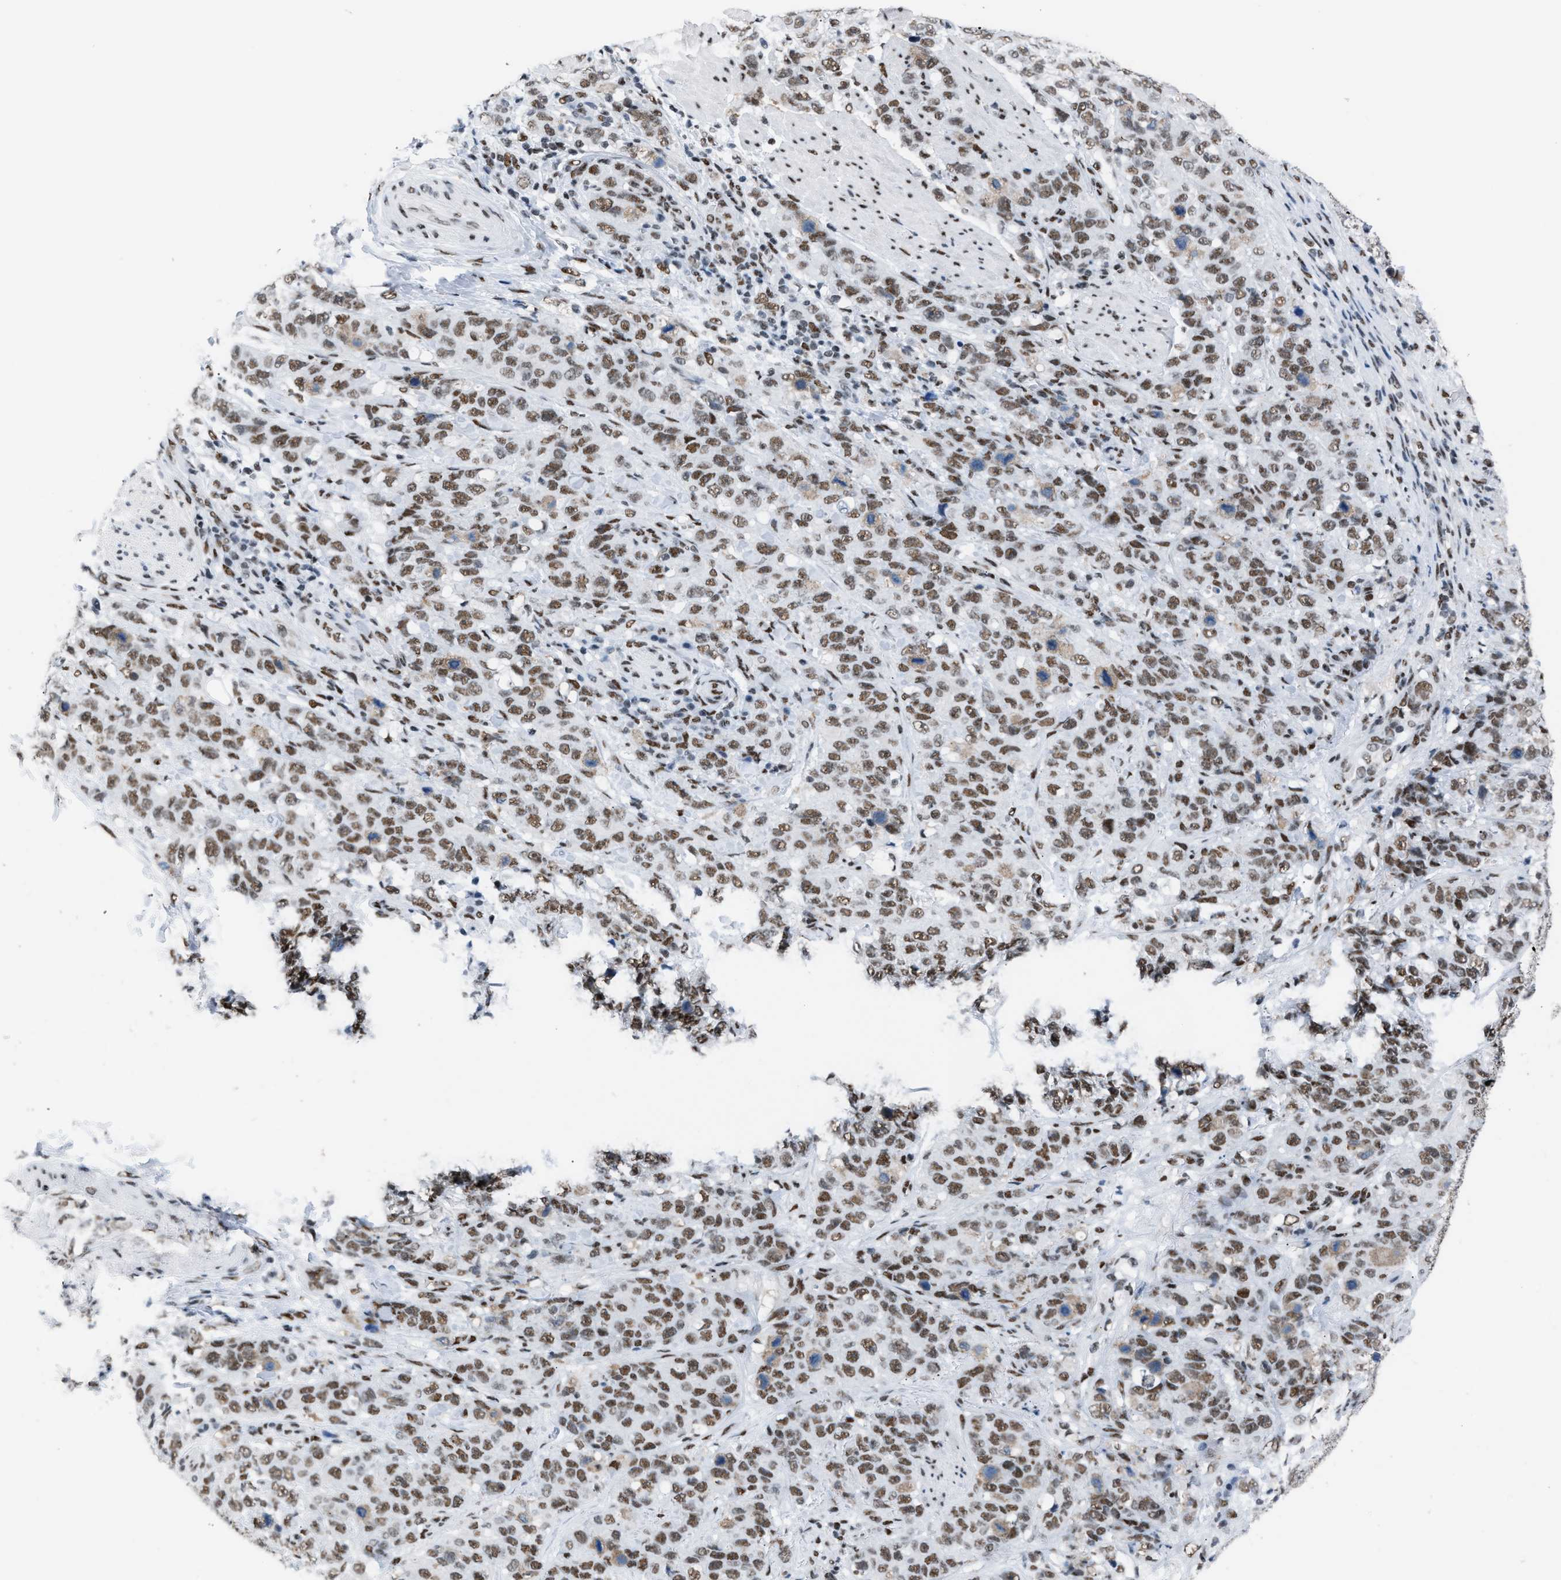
{"staining": {"intensity": "moderate", "quantity": ">75%", "location": "nuclear"}, "tissue": "stomach cancer", "cell_type": "Tumor cells", "image_type": "cancer", "snomed": [{"axis": "morphology", "description": "Adenocarcinoma, NOS"}, {"axis": "topography", "description": "Stomach"}], "caption": "An image showing moderate nuclear positivity in about >75% of tumor cells in stomach cancer (adenocarcinoma), as visualized by brown immunohistochemical staining.", "gene": "CCAR2", "patient": {"sex": "male", "age": 48}}